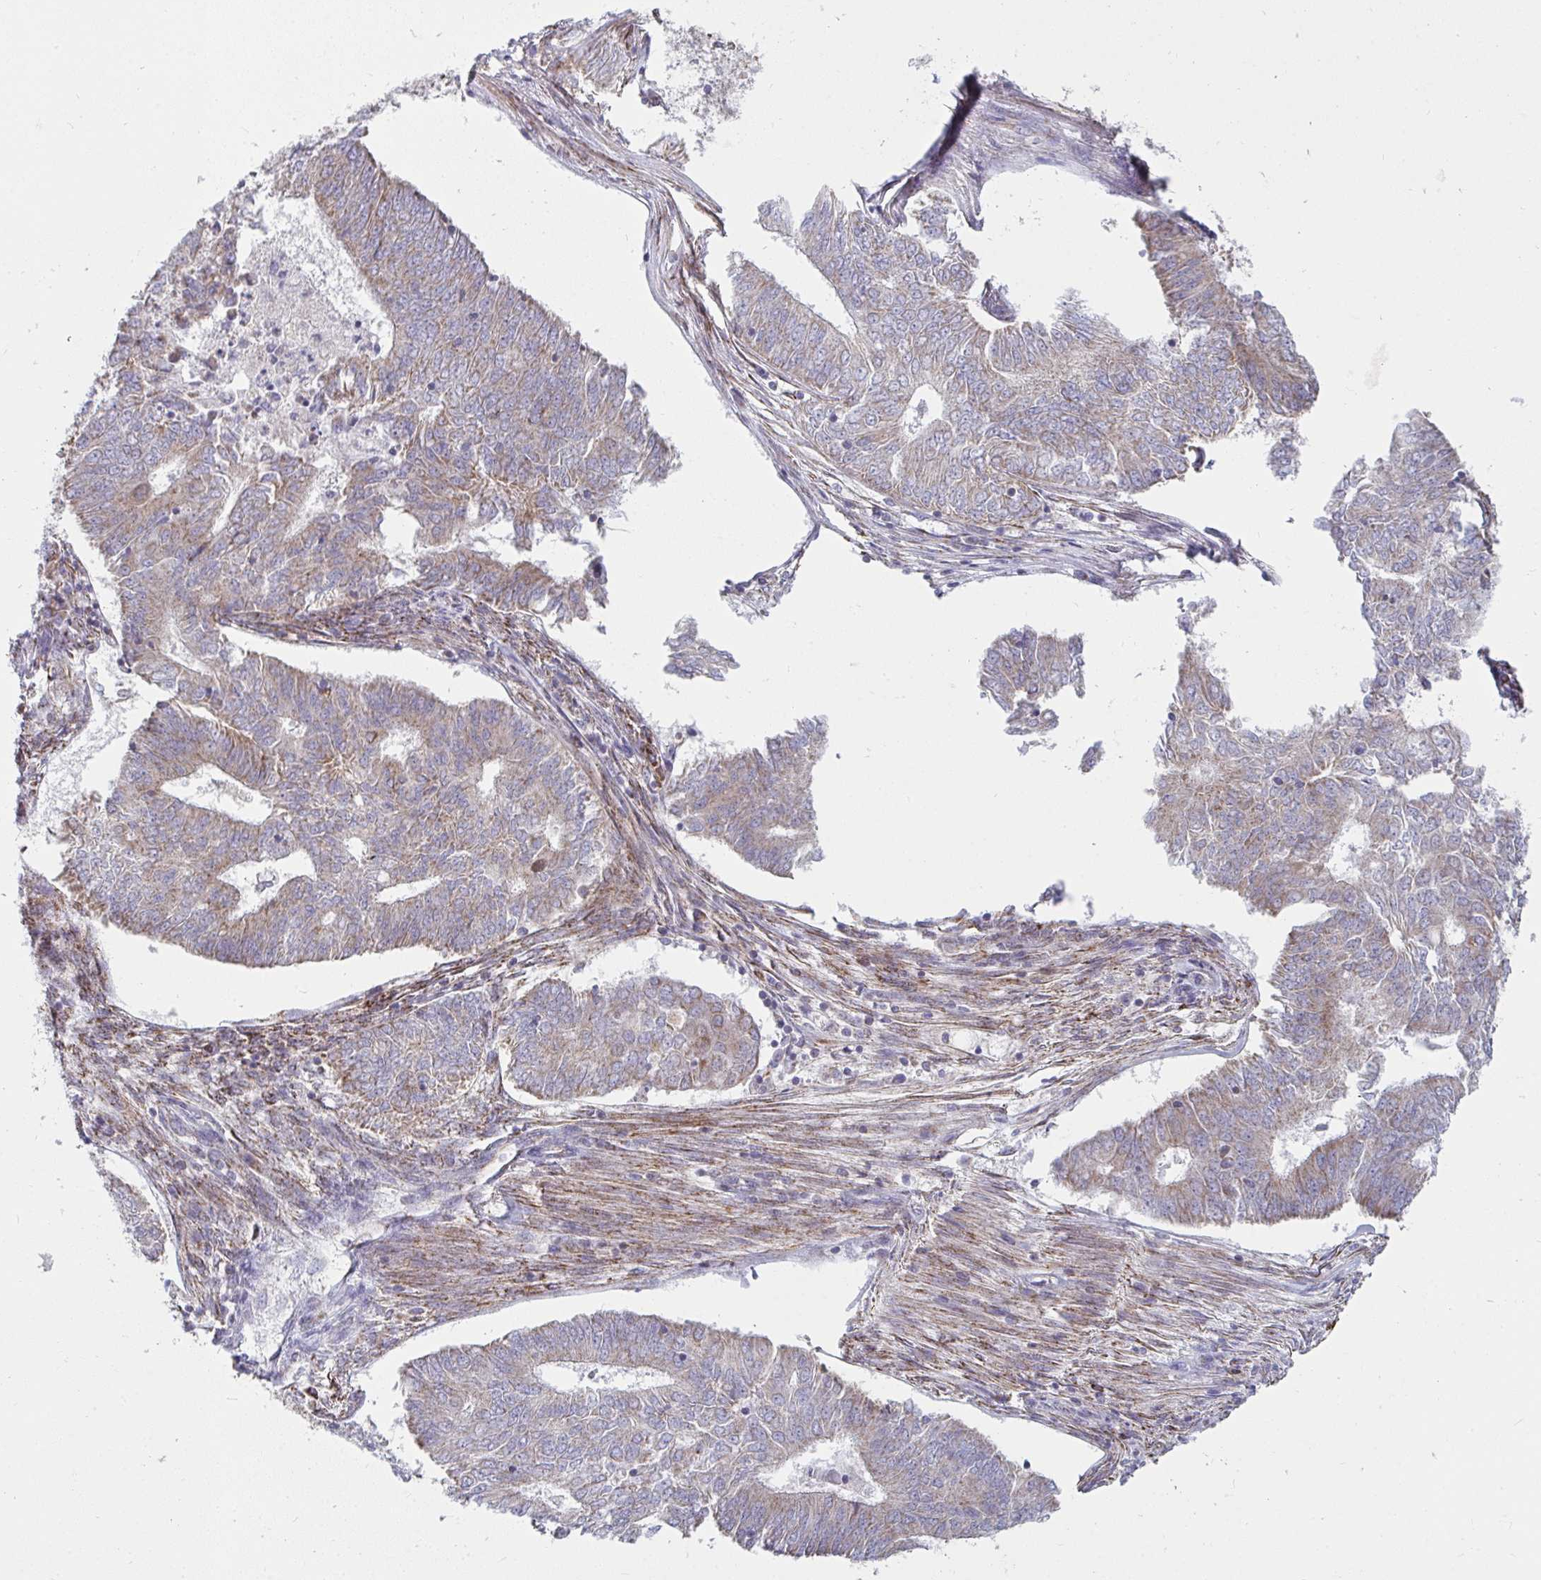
{"staining": {"intensity": "weak", "quantity": "25%-75%", "location": "cytoplasmic/membranous"}, "tissue": "endometrial cancer", "cell_type": "Tumor cells", "image_type": "cancer", "snomed": [{"axis": "morphology", "description": "Adenocarcinoma, NOS"}, {"axis": "topography", "description": "Endometrium"}], "caption": "IHC staining of endometrial cancer (adenocarcinoma), which exhibits low levels of weak cytoplasmic/membranous expression in about 25%-75% of tumor cells indicating weak cytoplasmic/membranous protein staining. The staining was performed using DAB (brown) for protein detection and nuclei were counterstained in hematoxylin (blue).", "gene": "FAHD1", "patient": {"sex": "female", "age": 62}}